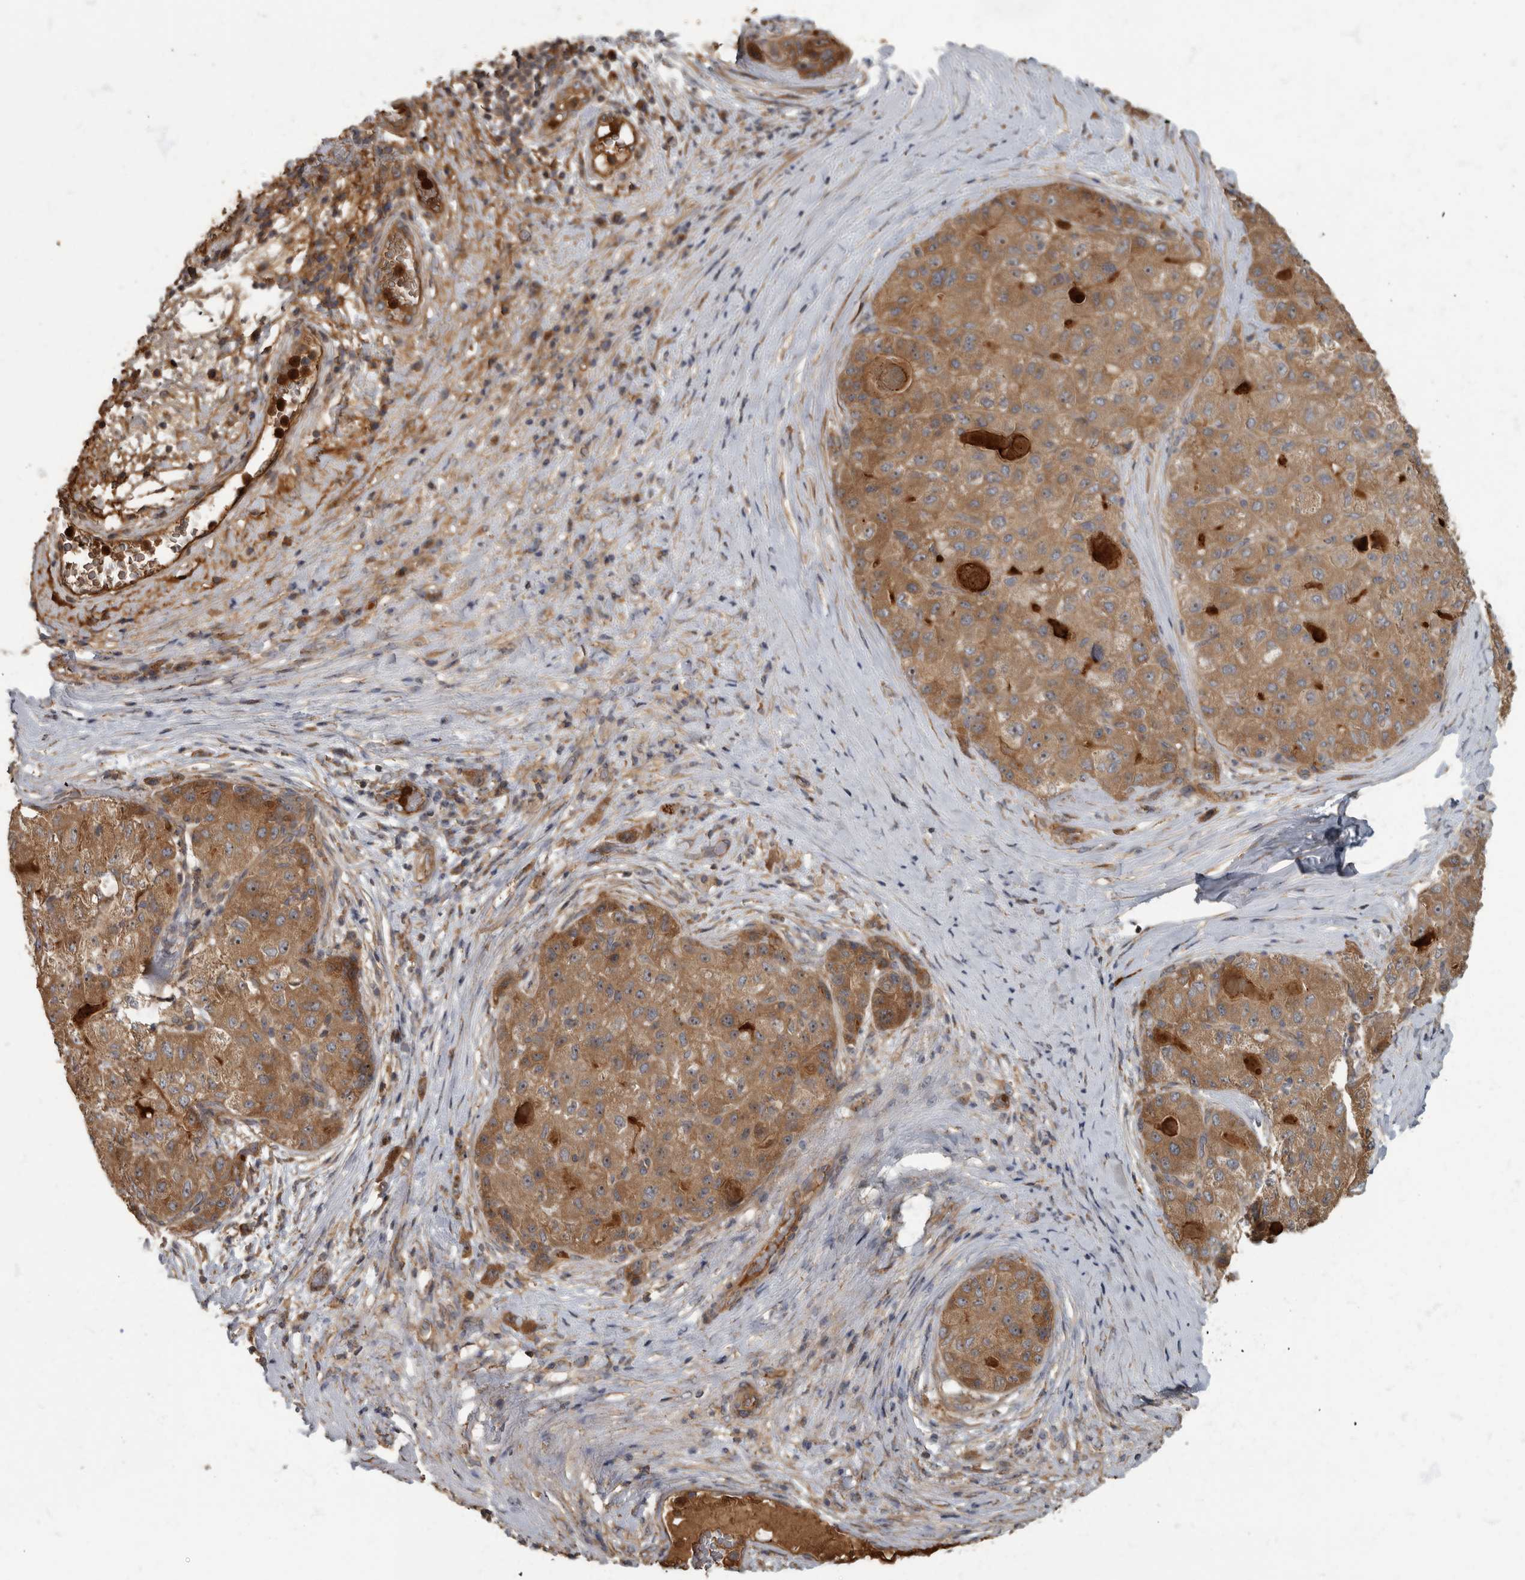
{"staining": {"intensity": "strong", "quantity": ">75%", "location": "cytoplasmic/membranous,nuclear"}, "tissue": "liver cancer", "cell_type": "Tumor cells", "image_type": "cancer", "snomed": [{"axis": "morphology", "description": "Carcinoma, Hepatocellular, NOS"}, {"axis": "topography", "description": "Liver"}], "caption": "Protein staining demonstrates strong cytoplasmic/membranous and nuclear expression in about >75% of tumor cells in liver cancer (hepatocellular carcinoma). (DAB IHC with brightfield microscopy, high magnification).", "gene": "DAAM1", "patient": {"sex": "male", "age": 80}}